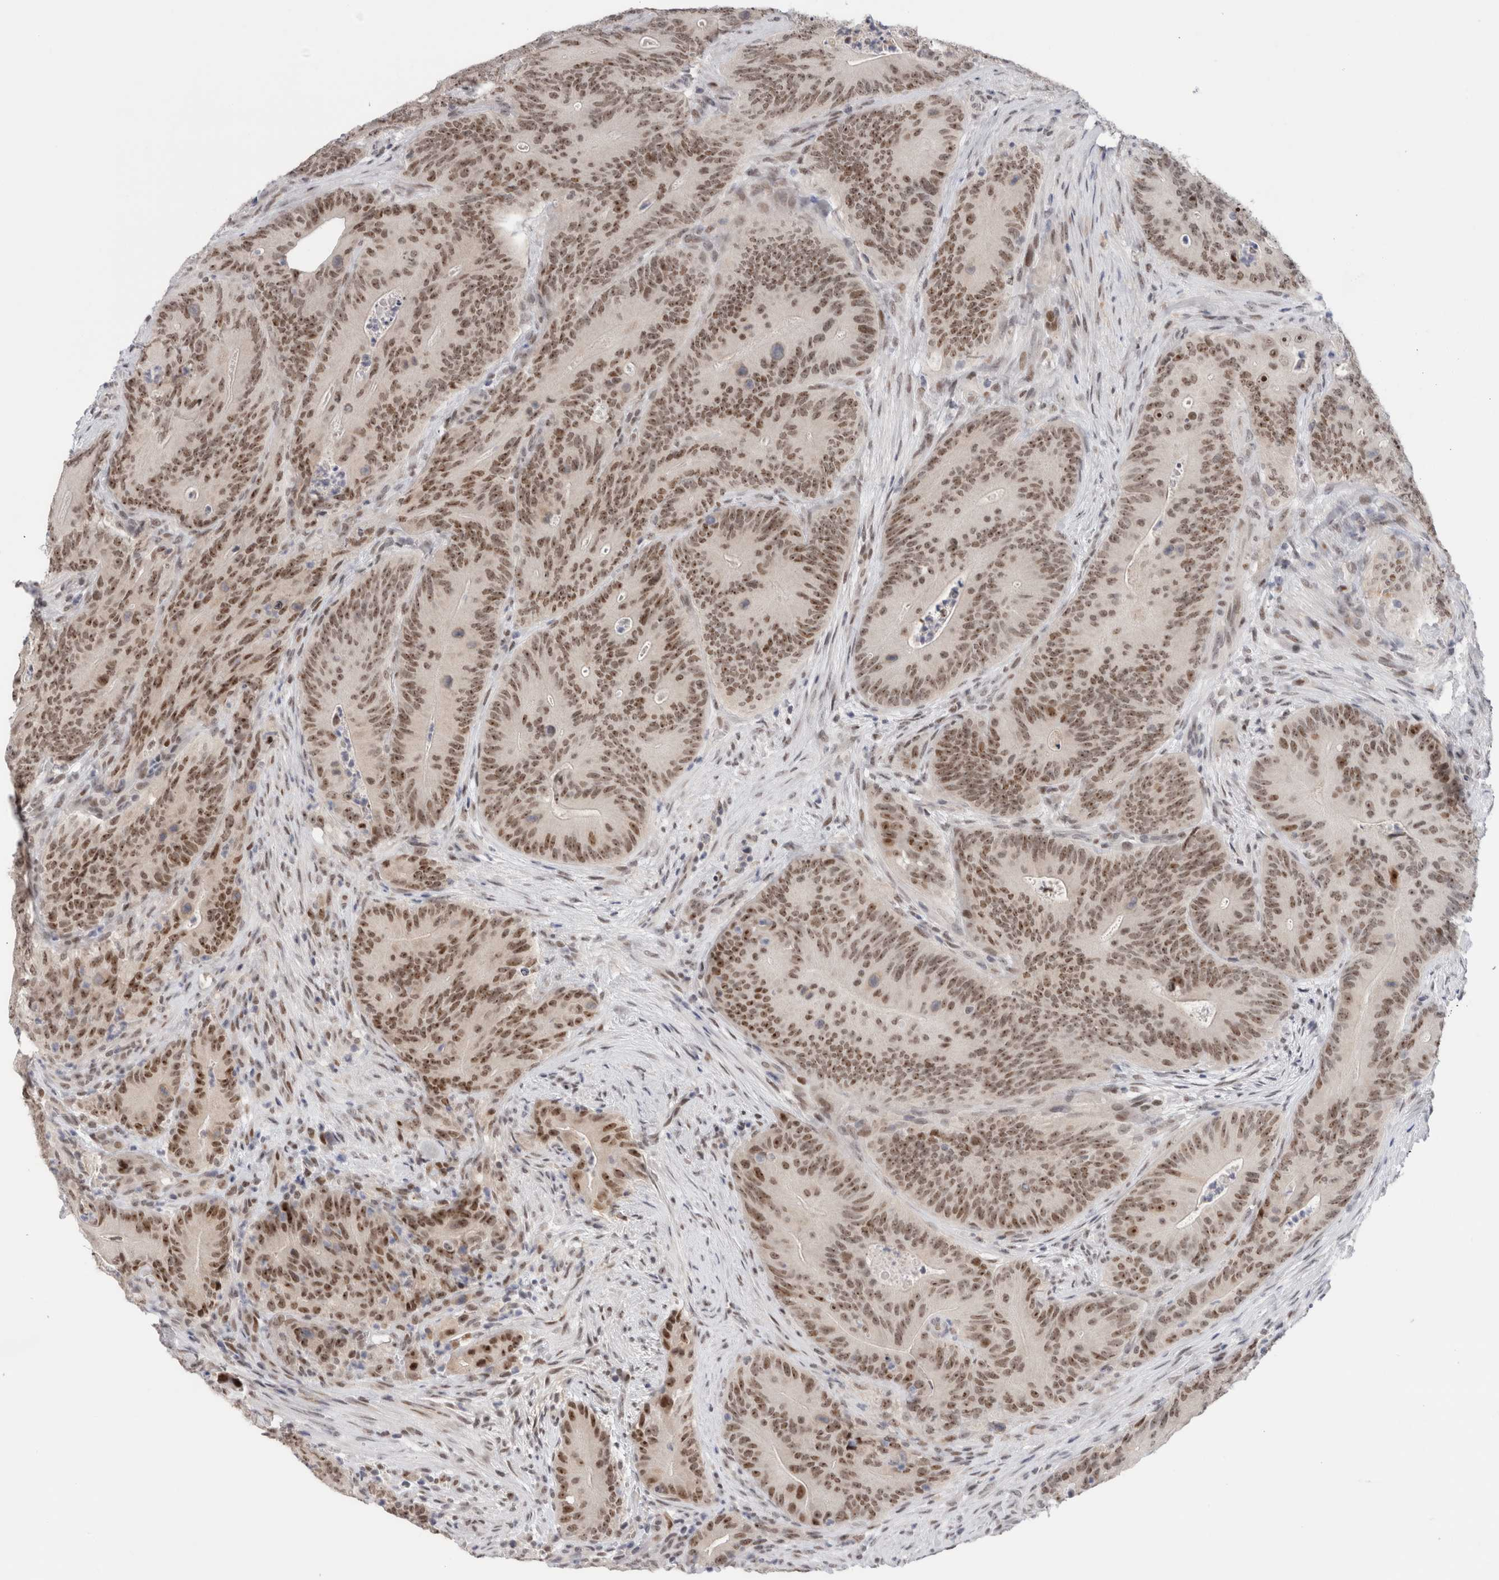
{"staining": {"intensity": "strong", "quantity": "25%-75%", "location": "nuclear"}, "tissue": "colorectal cancer", "cell_type": "Tumor cells", "image_type": "cancer", "snomed": [{"axis": "morphology", "description": "Normal tissue, NOS"}, {"axis": "topography", "description": "Colon"}], "caption": "Colorectal cancer stained with DAB immunohistochemistry shows high levels of strong nuclear positivity in approximately 25%-75% of tumor cells.", "gene": "ZNF521", "patient": {"sex": "female", "age": 82}}